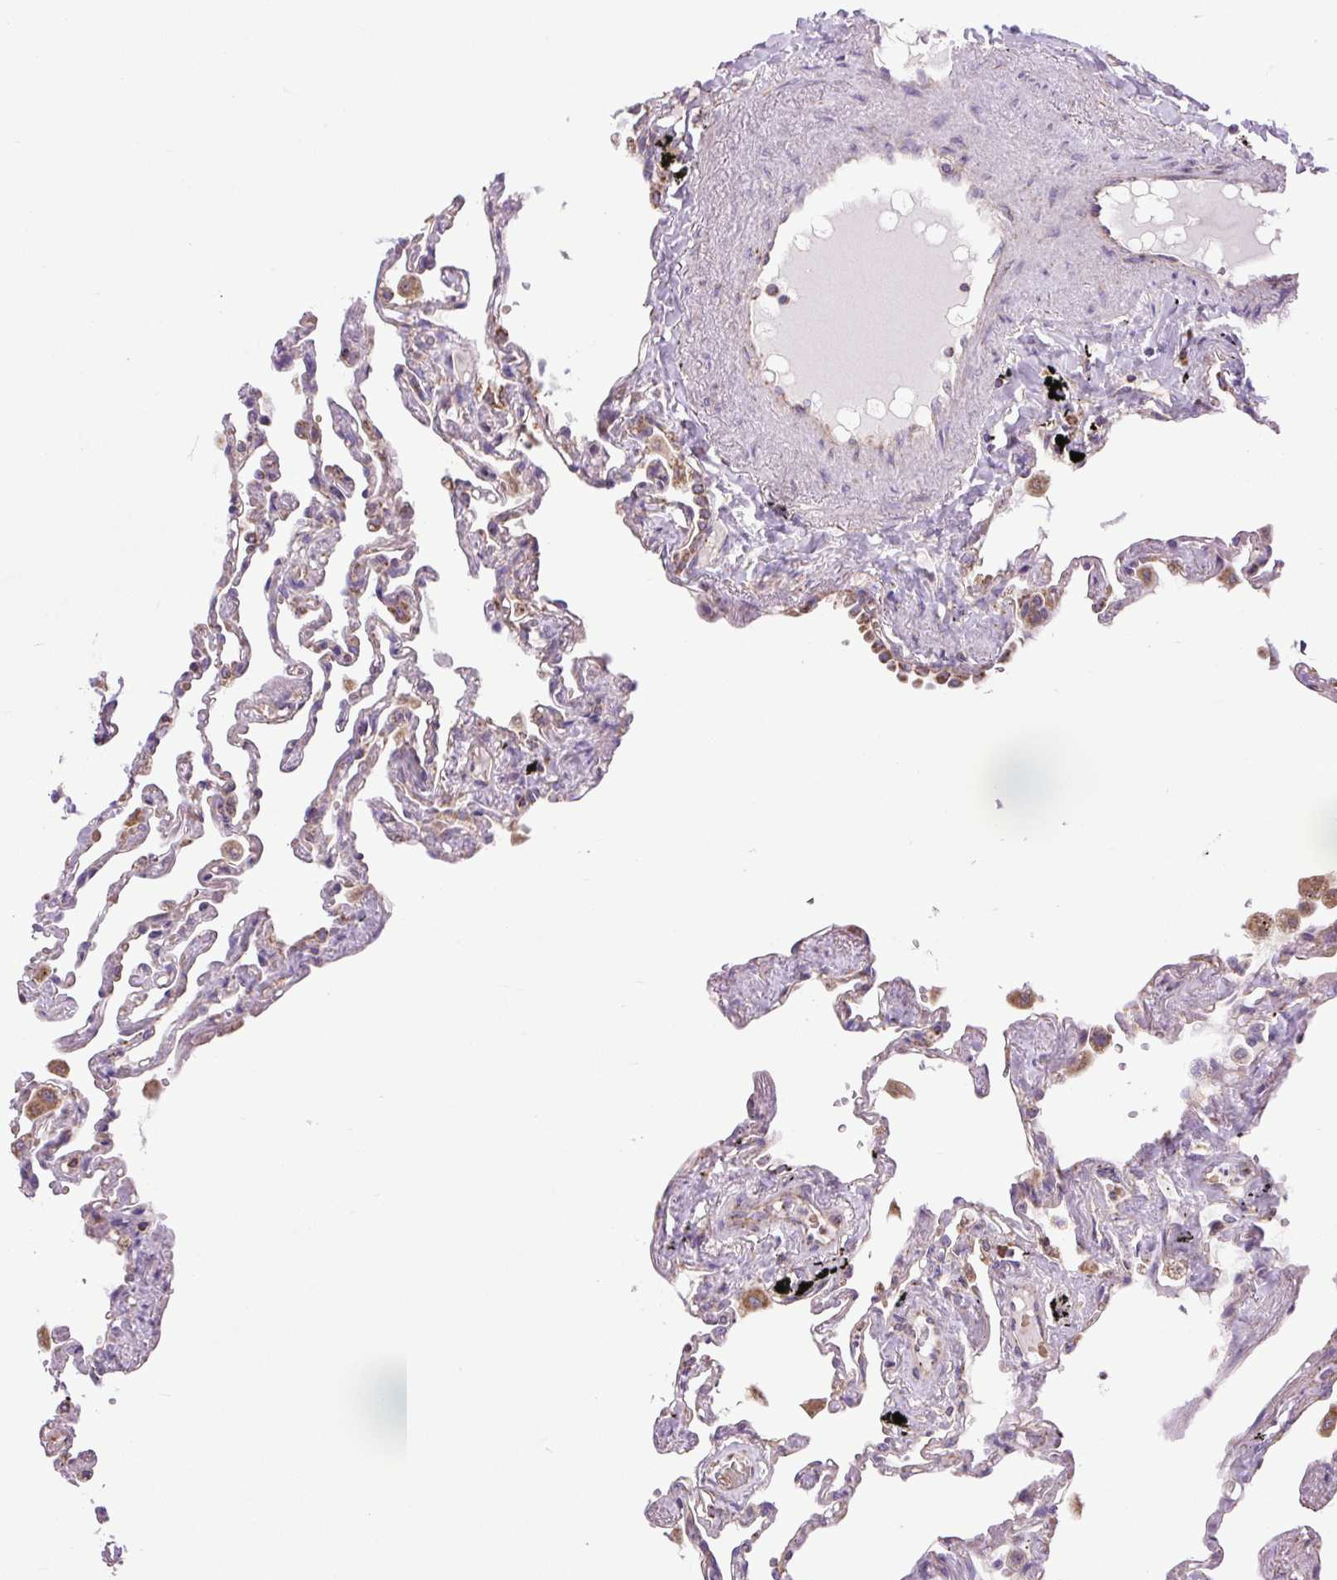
{"staining": {"intensity": "negative", "quantity": "none", "location": "none"}, "tissue": "lung", "cell_type": "Alveolar cells", "image_type": "normal", "snomed": [{"axis": "morphology", "description": "Normal tissue, NOS"}, {"axis": "topography", "description": "Lung"}], "caption": "Lung stained for a protein using immunohistochemistry (IHC) reveals no staining alveolar cells.", "gene": "PLCG1", "patient": {"sex": "female", "age": 67}}